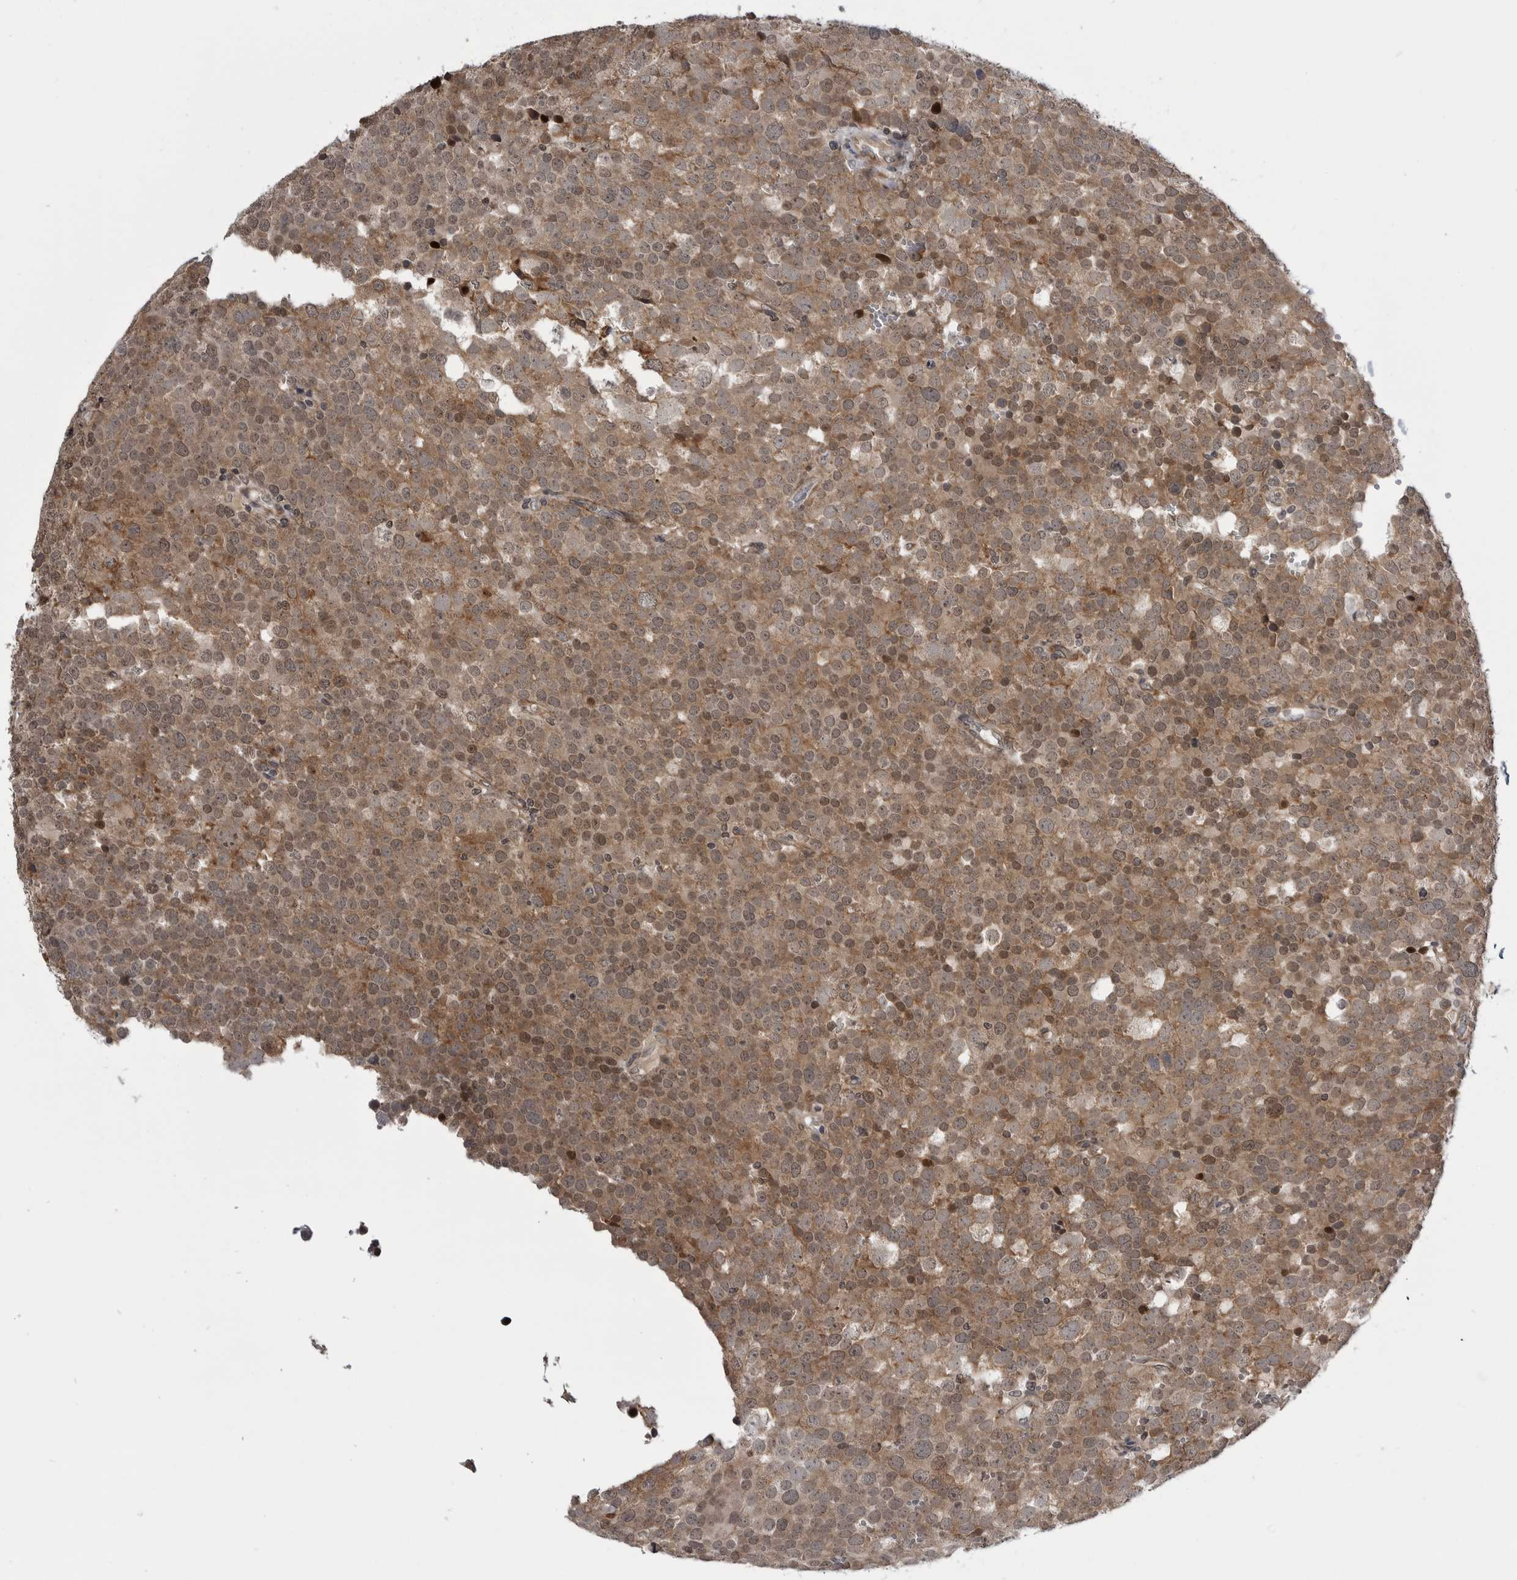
{"staining": {"intensity": "moderate", "quantity": ">75%", "location": "cytoplasmic/membranous,nuclear"}, "tissue": "testis cancer", "cell_type": "Tumor cells", "image_type": "cancer", "snomed": [{"axis": "morphology", "description": "Seminoma, NOS"}, {"axis": "topography", "description": "Testis"}], "caption": "This is an image of IHC staining of testis seminoma, which shows moderate positivity in the cytoplasmic/membranous and nuclear of tumor cells.", "gene": "FAAP100", "patient": {"sex": "male", "age": 71}}